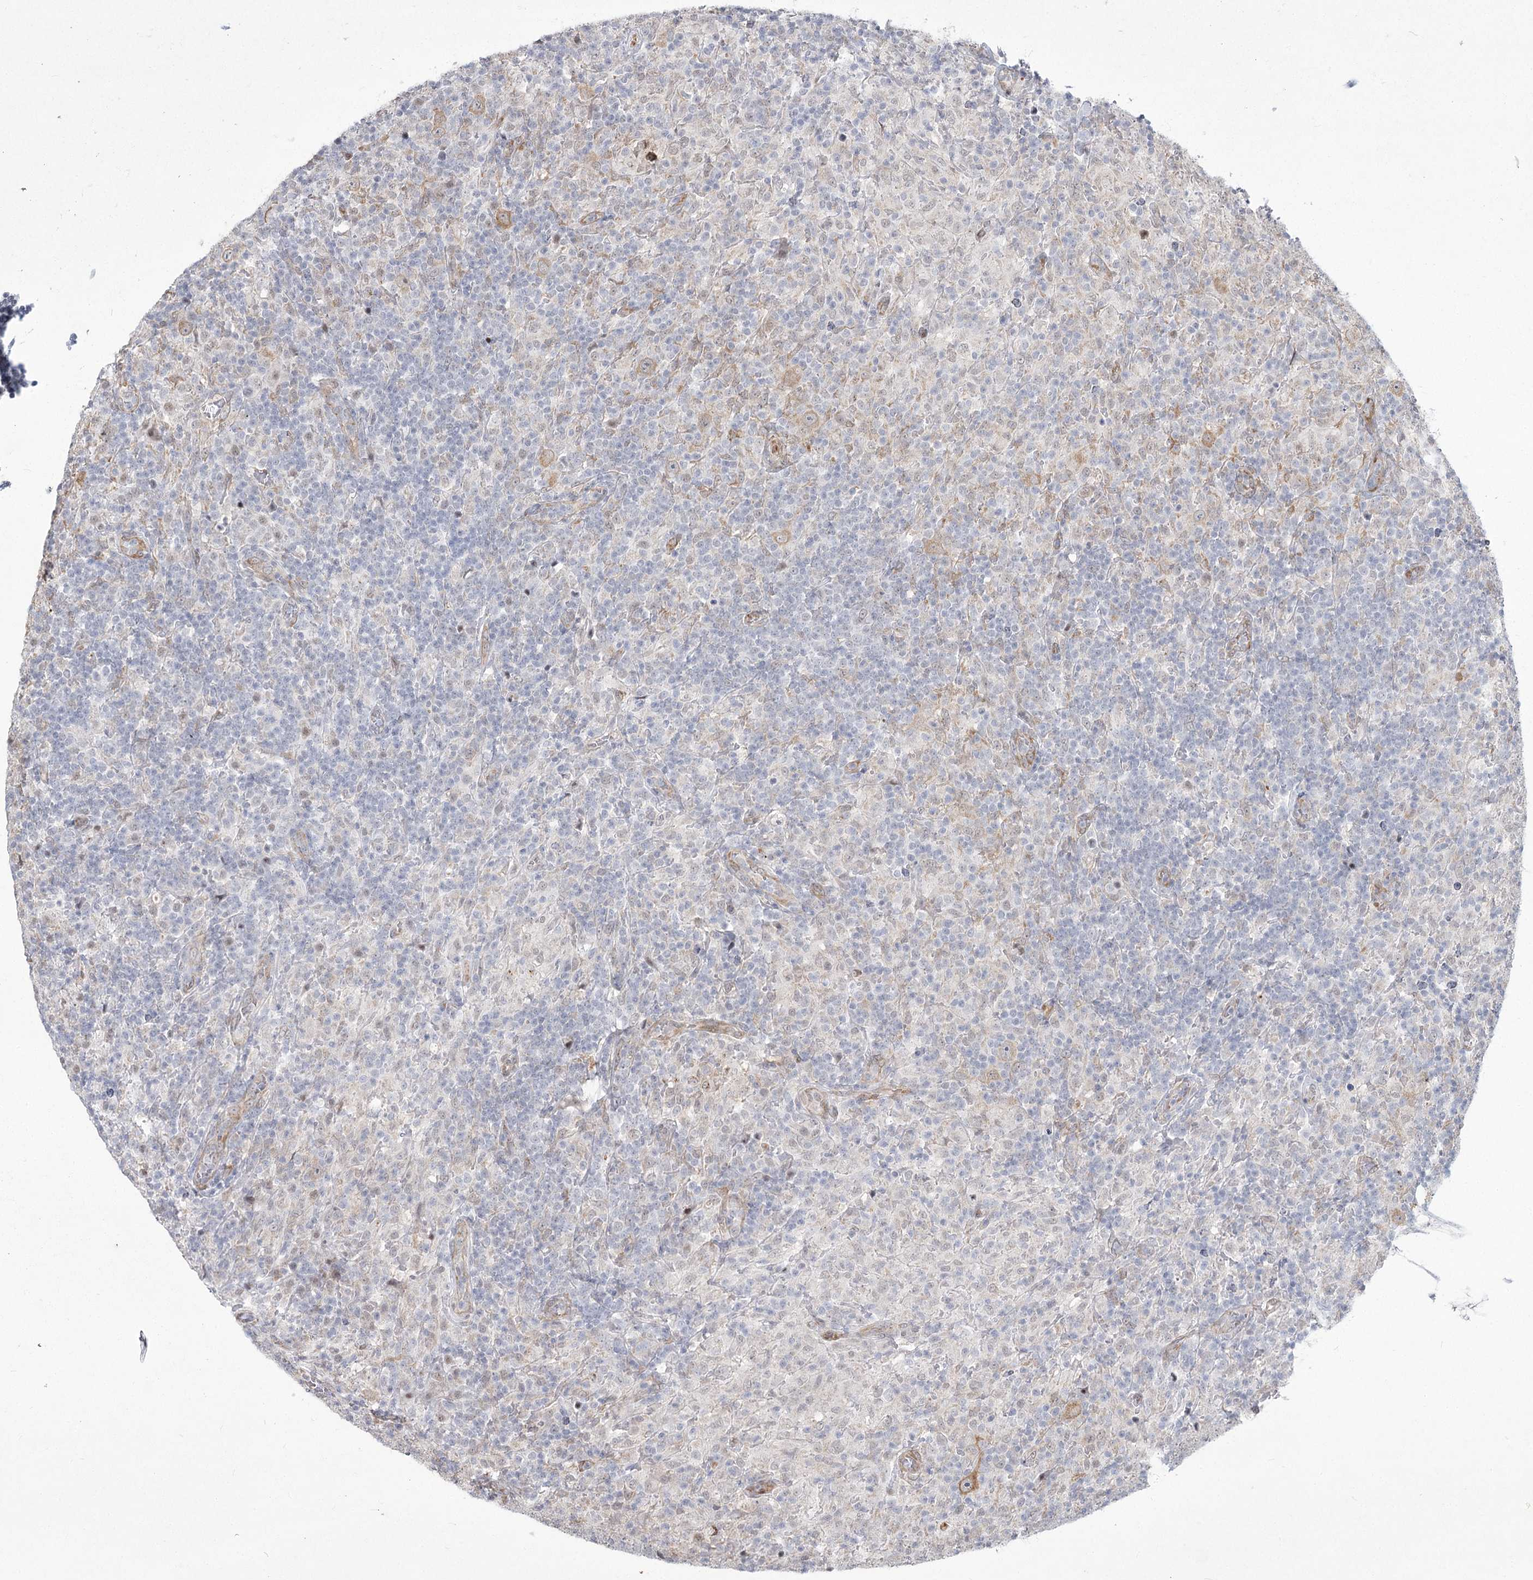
{"staining": {"intensity": "moderate", "quantity": "25%-75%", "location": "cytoplasmic/membranous"}, "tissue": "lymphoma", "cell_type": "Tumor cells", "image_type": "cancer", "snomed": [{"axis": "morphology", "description": "Hodgkin's disease, NOS"}, {"axis": "topography", "description": "Lymph node"}], "caption": "Immunohistochemical staining of human Hodgkin's disease reveals medium levels of moderate cytoplasmic/membranous protein expression in approximately 25%-75% of tumor cells.", "gene": "YBX3", "patient": {"sex": "male", "age": 70}}